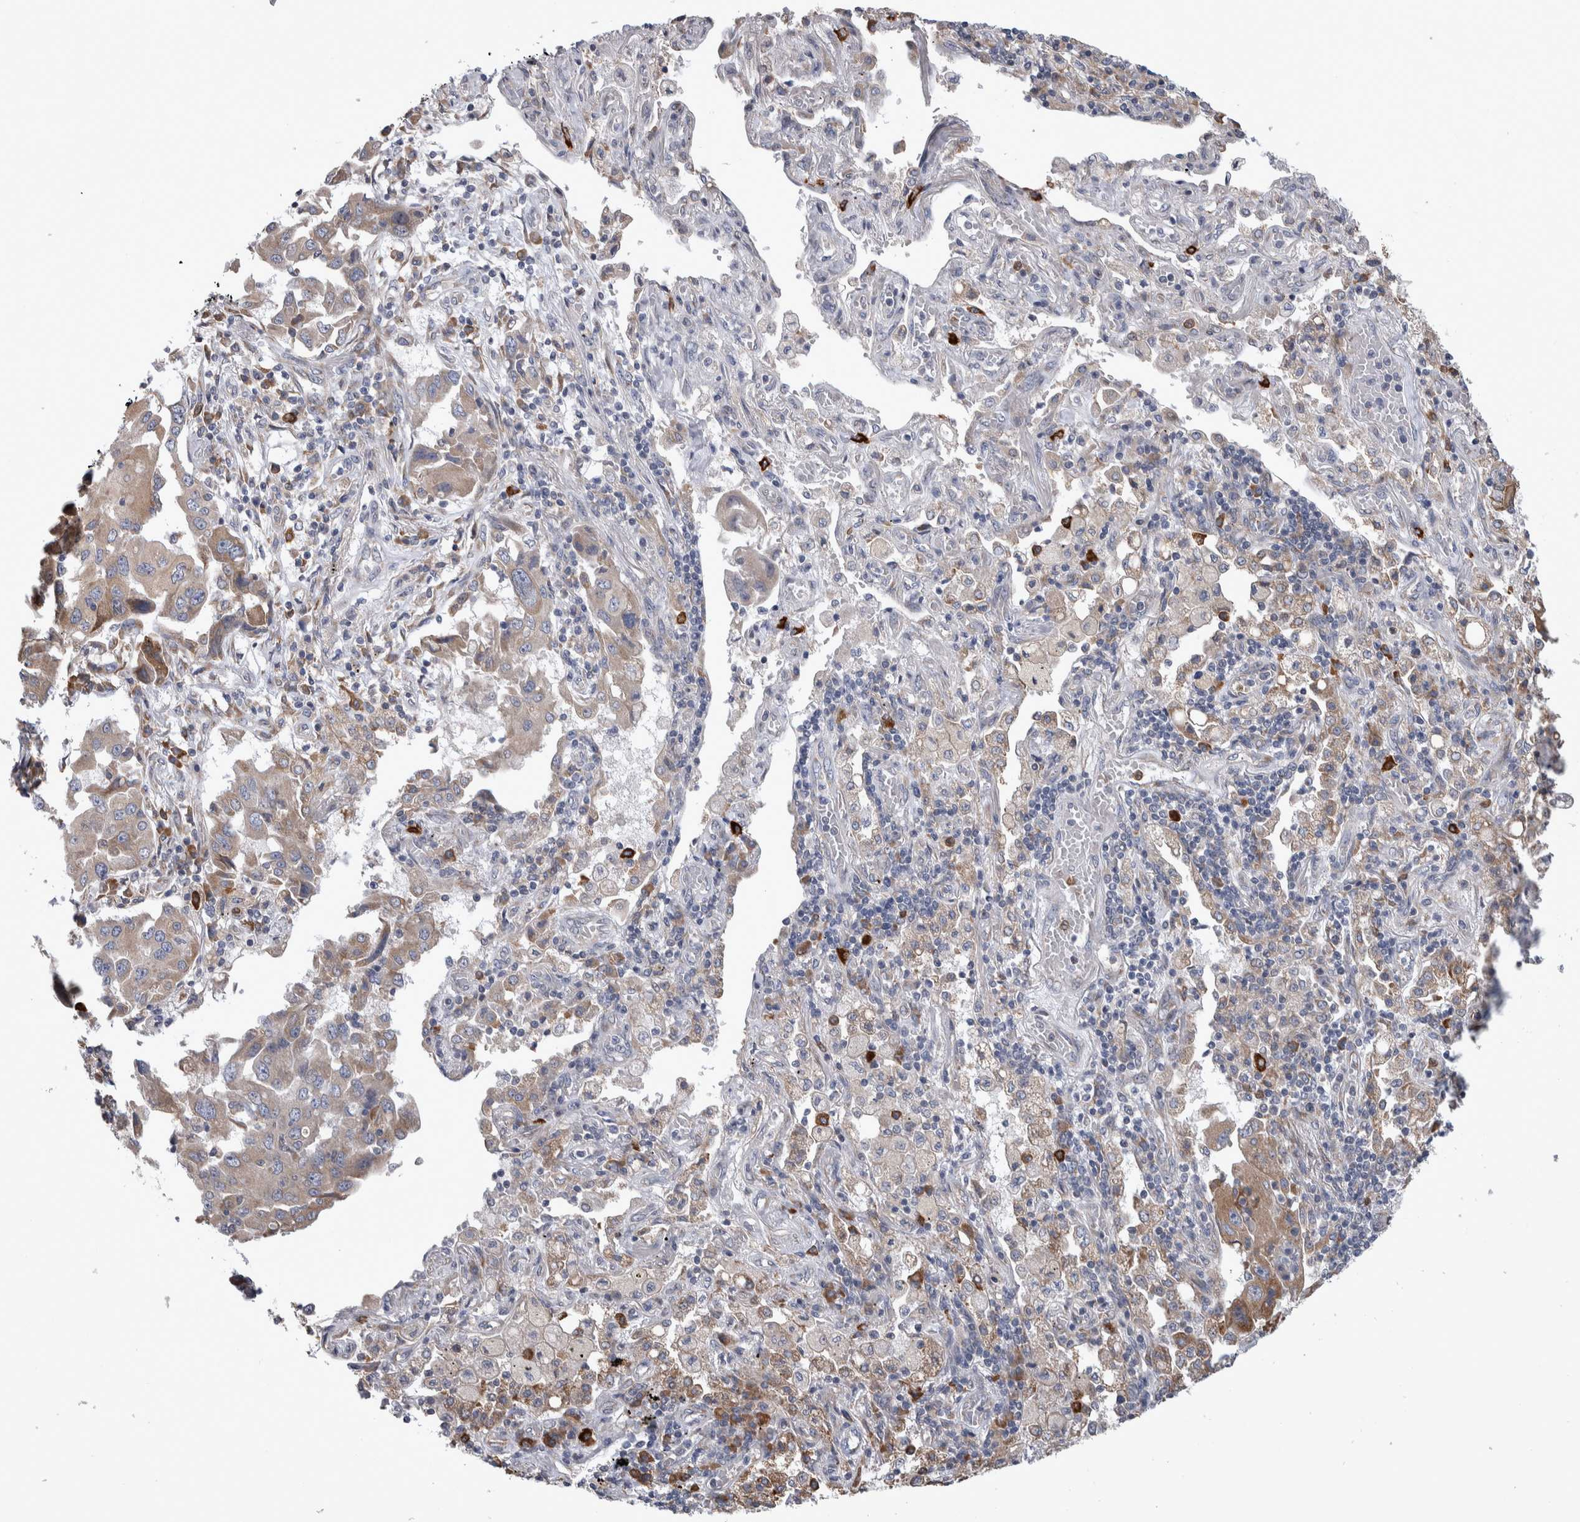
{"staining": {"intensity": "weak", "quantity": "25%-75%", "location": "cytoplasmic/membranous"}, "tissue": "lung cancer", "cell_type": "Tumor cells", "image_type": "cancer", "snomed": [{"axis": "morphology", "description": "Adenocarcinoma, NOS"}, {"axis": "topography", "description": "Lung"}], "caption": "This histopathology image shows immunohistochemistry (IHC) staining of human lung cancer, with low weak cytoplasmic/membranous positivity in approximately 25%-75% of tumor cells.", "gene": "IBTK", "patient": {"sex": "female", "age": 65}}